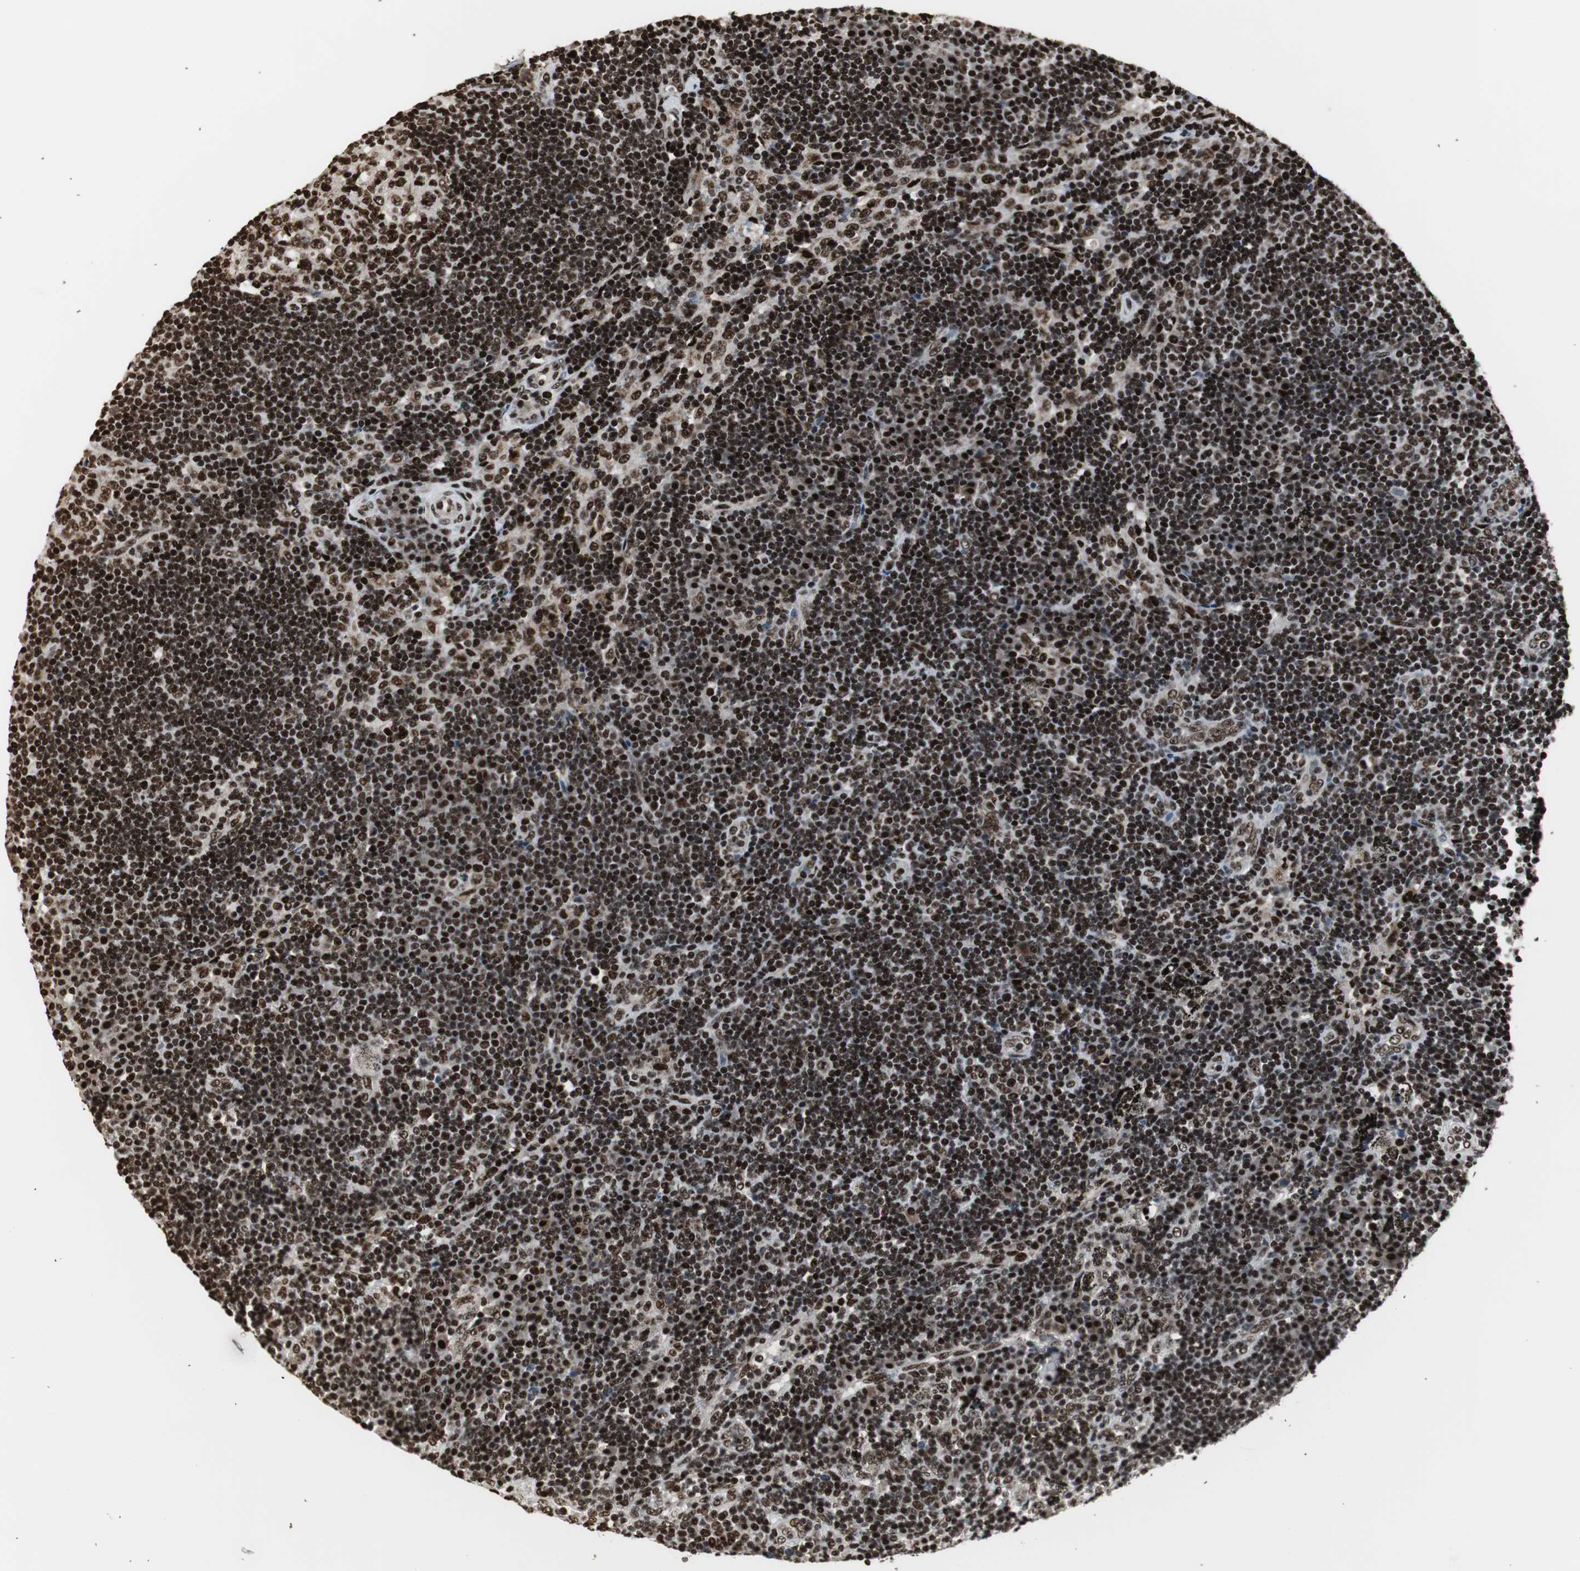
{"staining": {"intensity": "strong", "quantity": ">75%", "location": "nuclear"}, "tissue": "lymph node", "cell_type": "Germinal center cells", "image_type": "normal", "snomed": [{"axis": "morphology", "description": "Normal tissue, NOS"}, {"axis": "morphology", "description": "Squamous cell carcinoma, metastatic, NOS"}, {"axis": "topography", "description": "Lymph node"}], "caption": "There is high levels of strong nuclear staining in germinal center cells of benign lymph node, as demonstrated by immunohistochemical staining (brown color).", "gene": "PARN", "patient": {"sex": "female", "age": 53}}